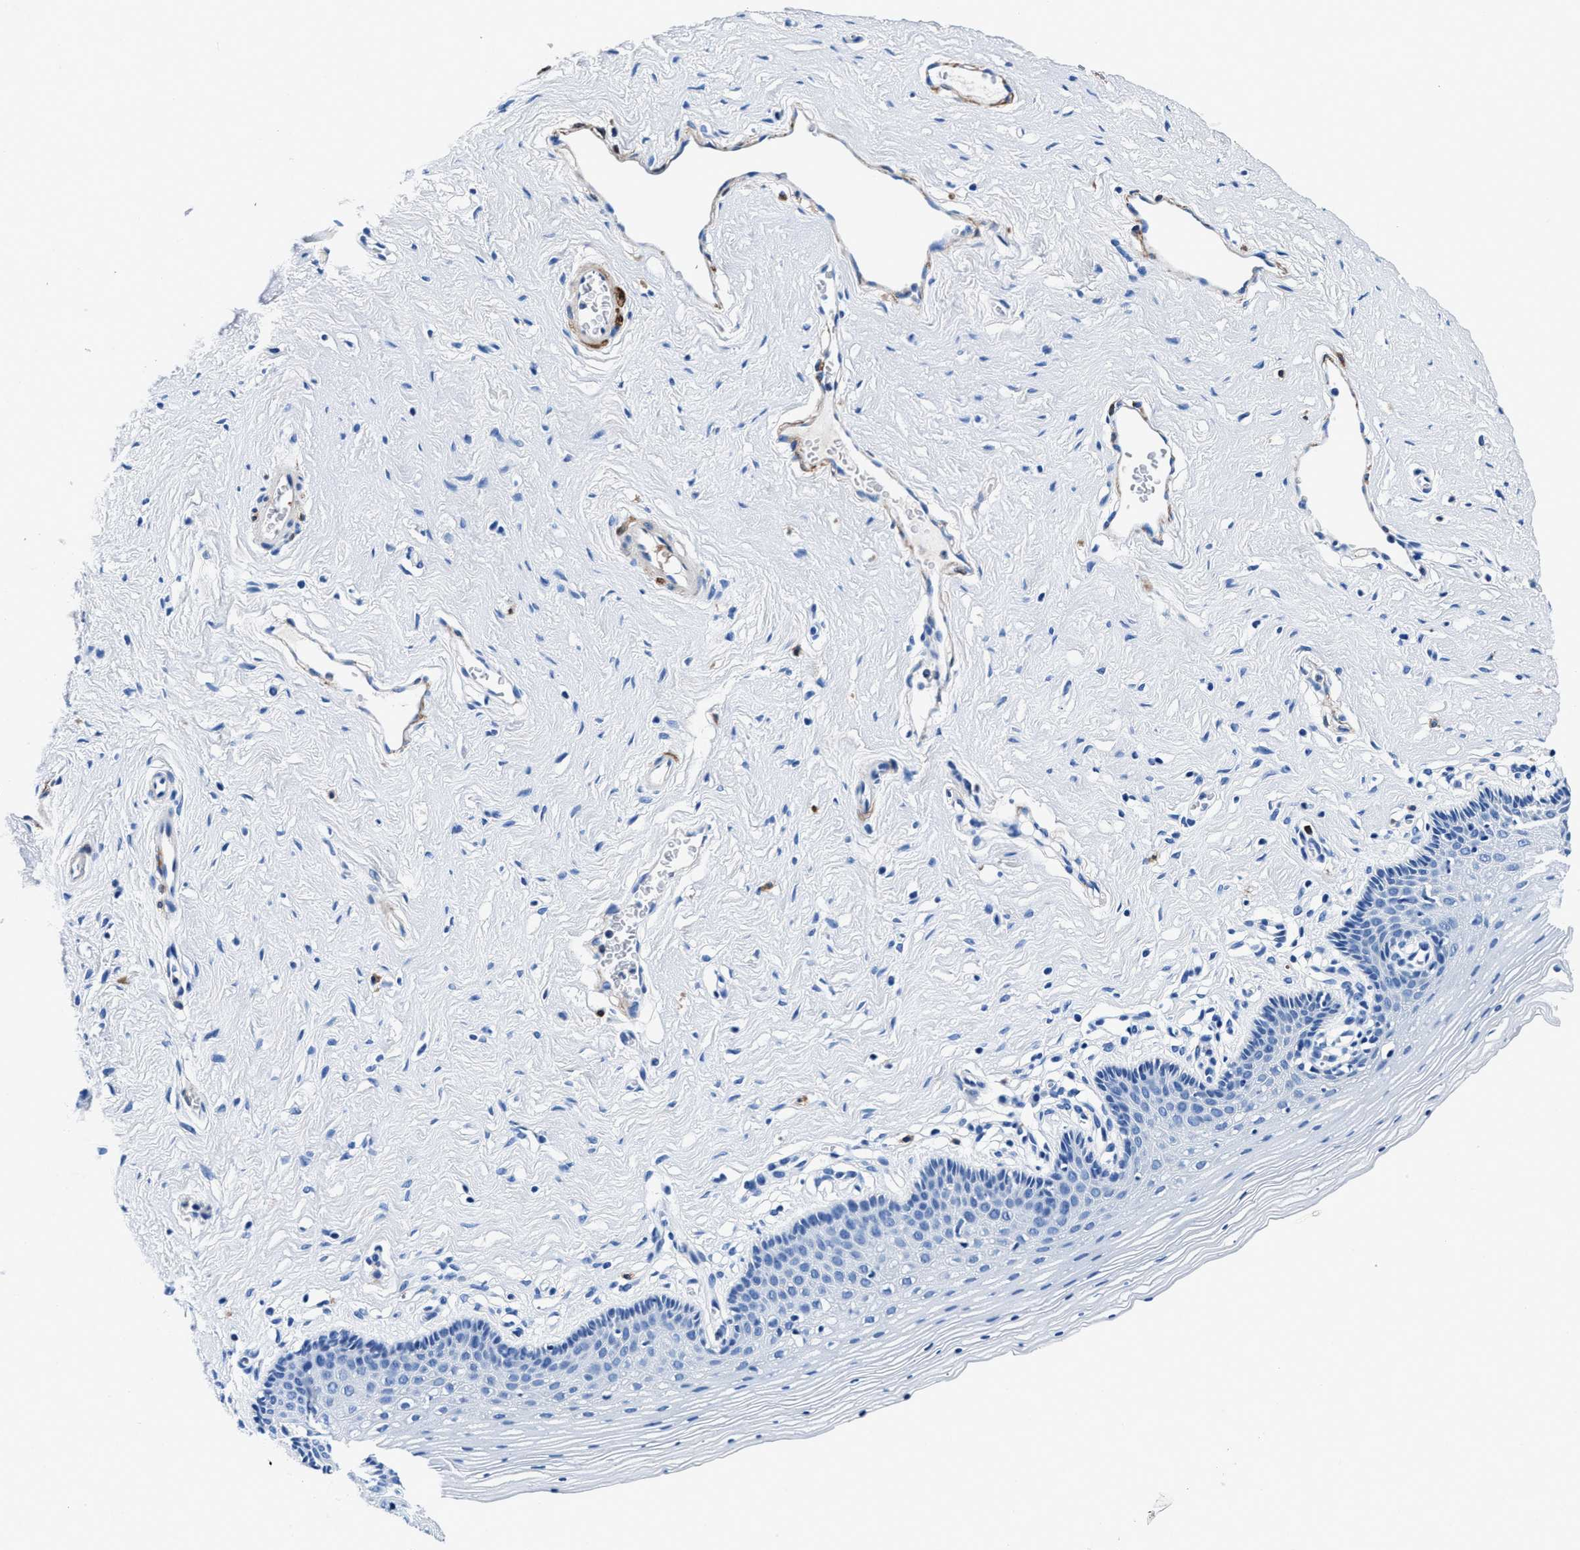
{"staining": {"intensity": "negative", "quantity": "none", "location": "none"}, "tissue": "vagina", "cell_type": "Squamous epithelial cells", "image_type": "normal", "snomed": [{"axis": "morphology", "description": "Normal tissue, NOS"}, {"axis": "topography", "description": "Vagina"}], "caption": "Vagina stained for a protein using IHC exhibits no positivity squamous epithelial cells.", "gene": "TEX261", "patient": {"sex": "female", "age": 32}}